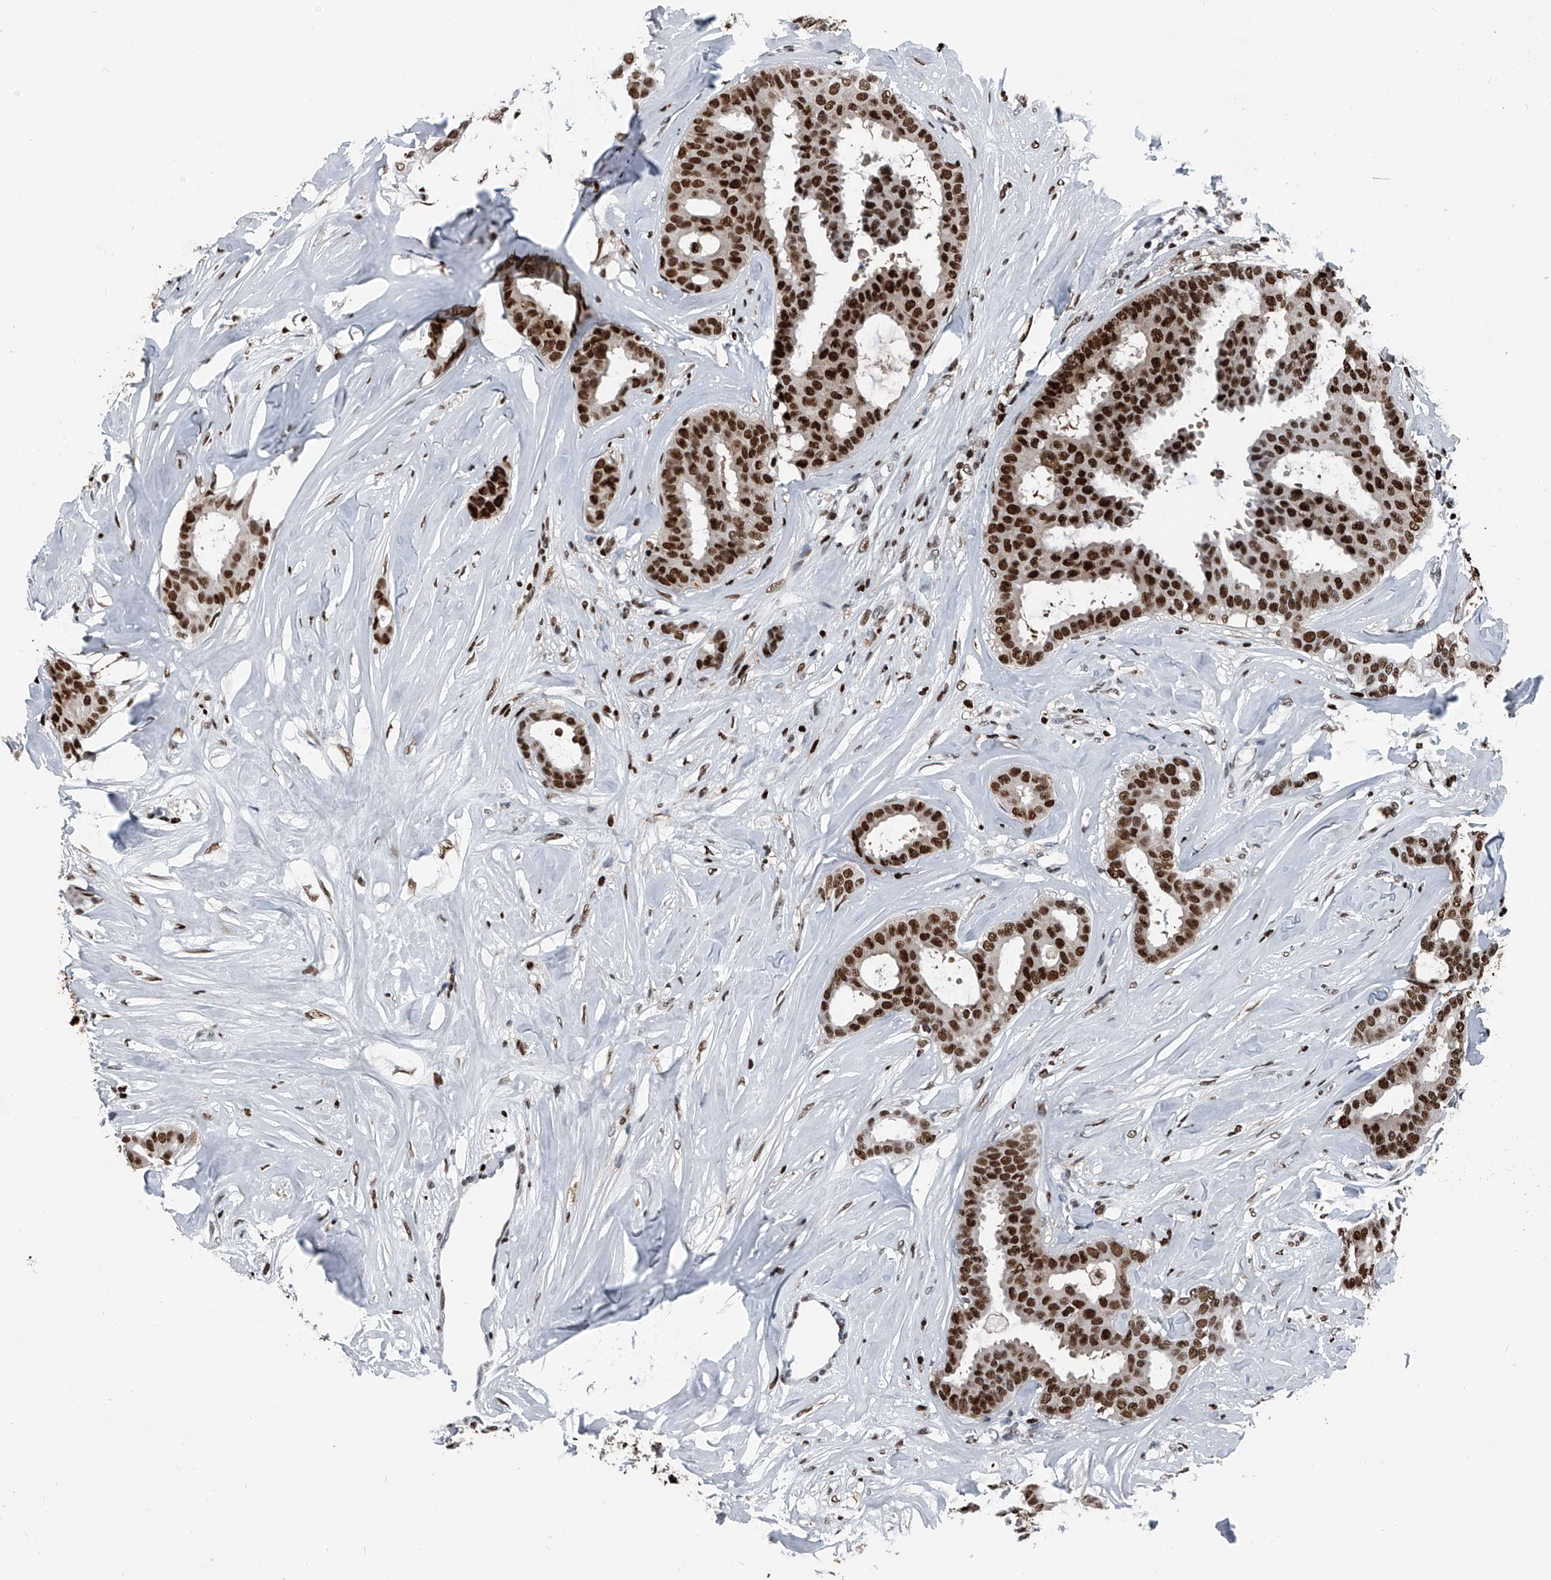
{"staining": {"intensity": "strong", "quantity": ">75%", "location": "nuclear"}, "tissue": "breast cancer", "cell_type": "Tumor cells", "image_type": "cancer", "snomed": [{"axis": "morphology", "description": "Duct carcinoma"}, {"axis": "topography", "description": "Breast"}], "caption": "The histopathology image demonstrates immunohistochemical staining of breast invasive ductal carcinoma. There is strong nuclear positivity is present in about >75% of tumor cells. Using DAB (brown) and hematoxylin (blue) stains, captured at high magnification using brightfield microscopy.", "gene": "FKBP5", "patient": {"sex": "female", "age": 75}}